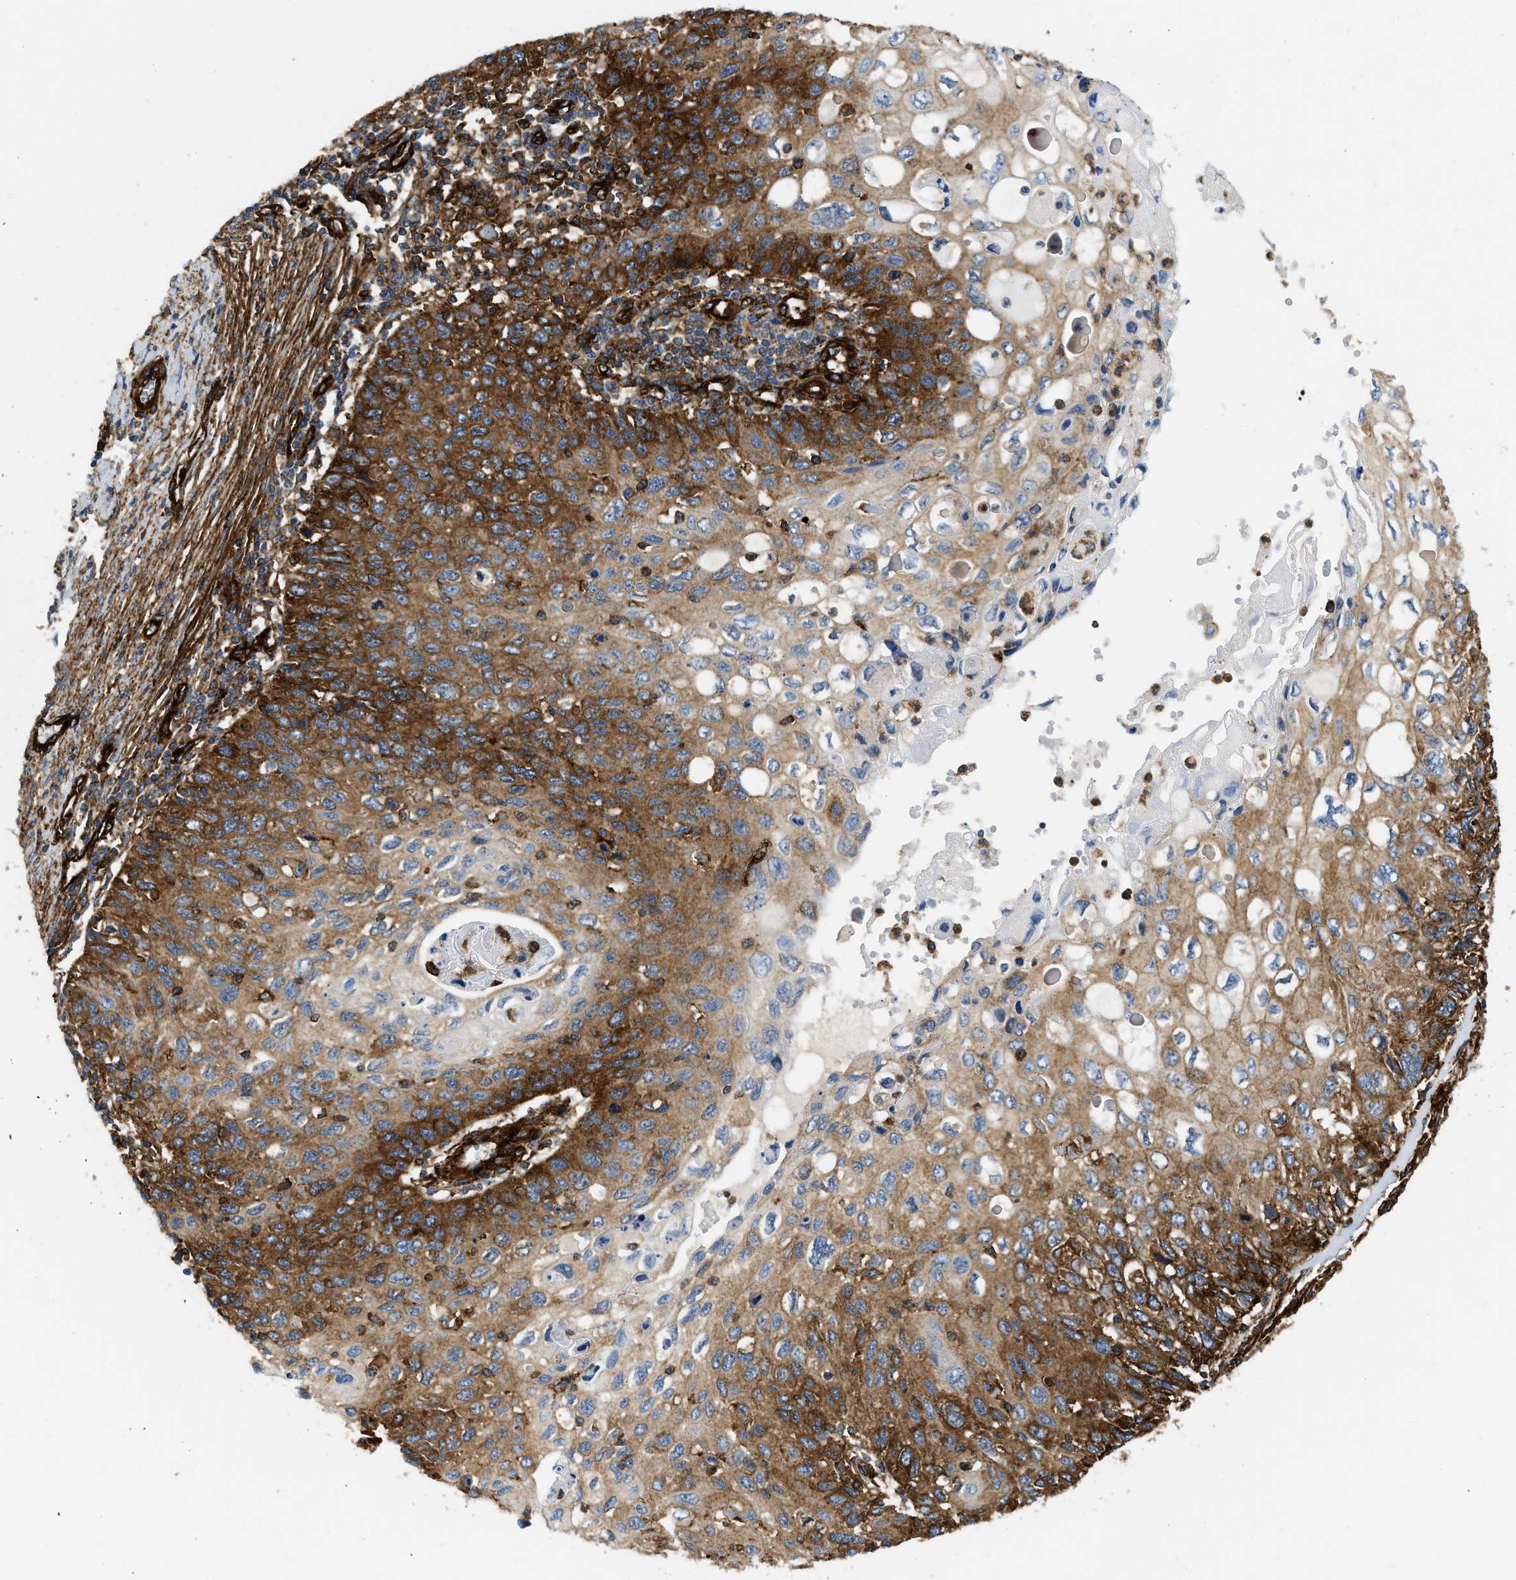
{"staining": {"intensity": "strong", "quantity": ">75%", "location": "cytoplasmic/membranous"}, "tissue": "cervical cancer", "cell_type": "Tumor cells", "image_type": "cancer", "snomed": [{"axis": "morphology", "description": "Squamous cell carcinoma, NOS"}, {"axis": "topography", "description": "Cervix"}], "caption": "Cervical squamous cell carcinoma was stained to show a protein in brown. There is high levels of strong cytoplasmic/membranous expression in about >75% of tumor cells.", "gene": "HIP1", "patient": {"sex": "female", "age": 70}}